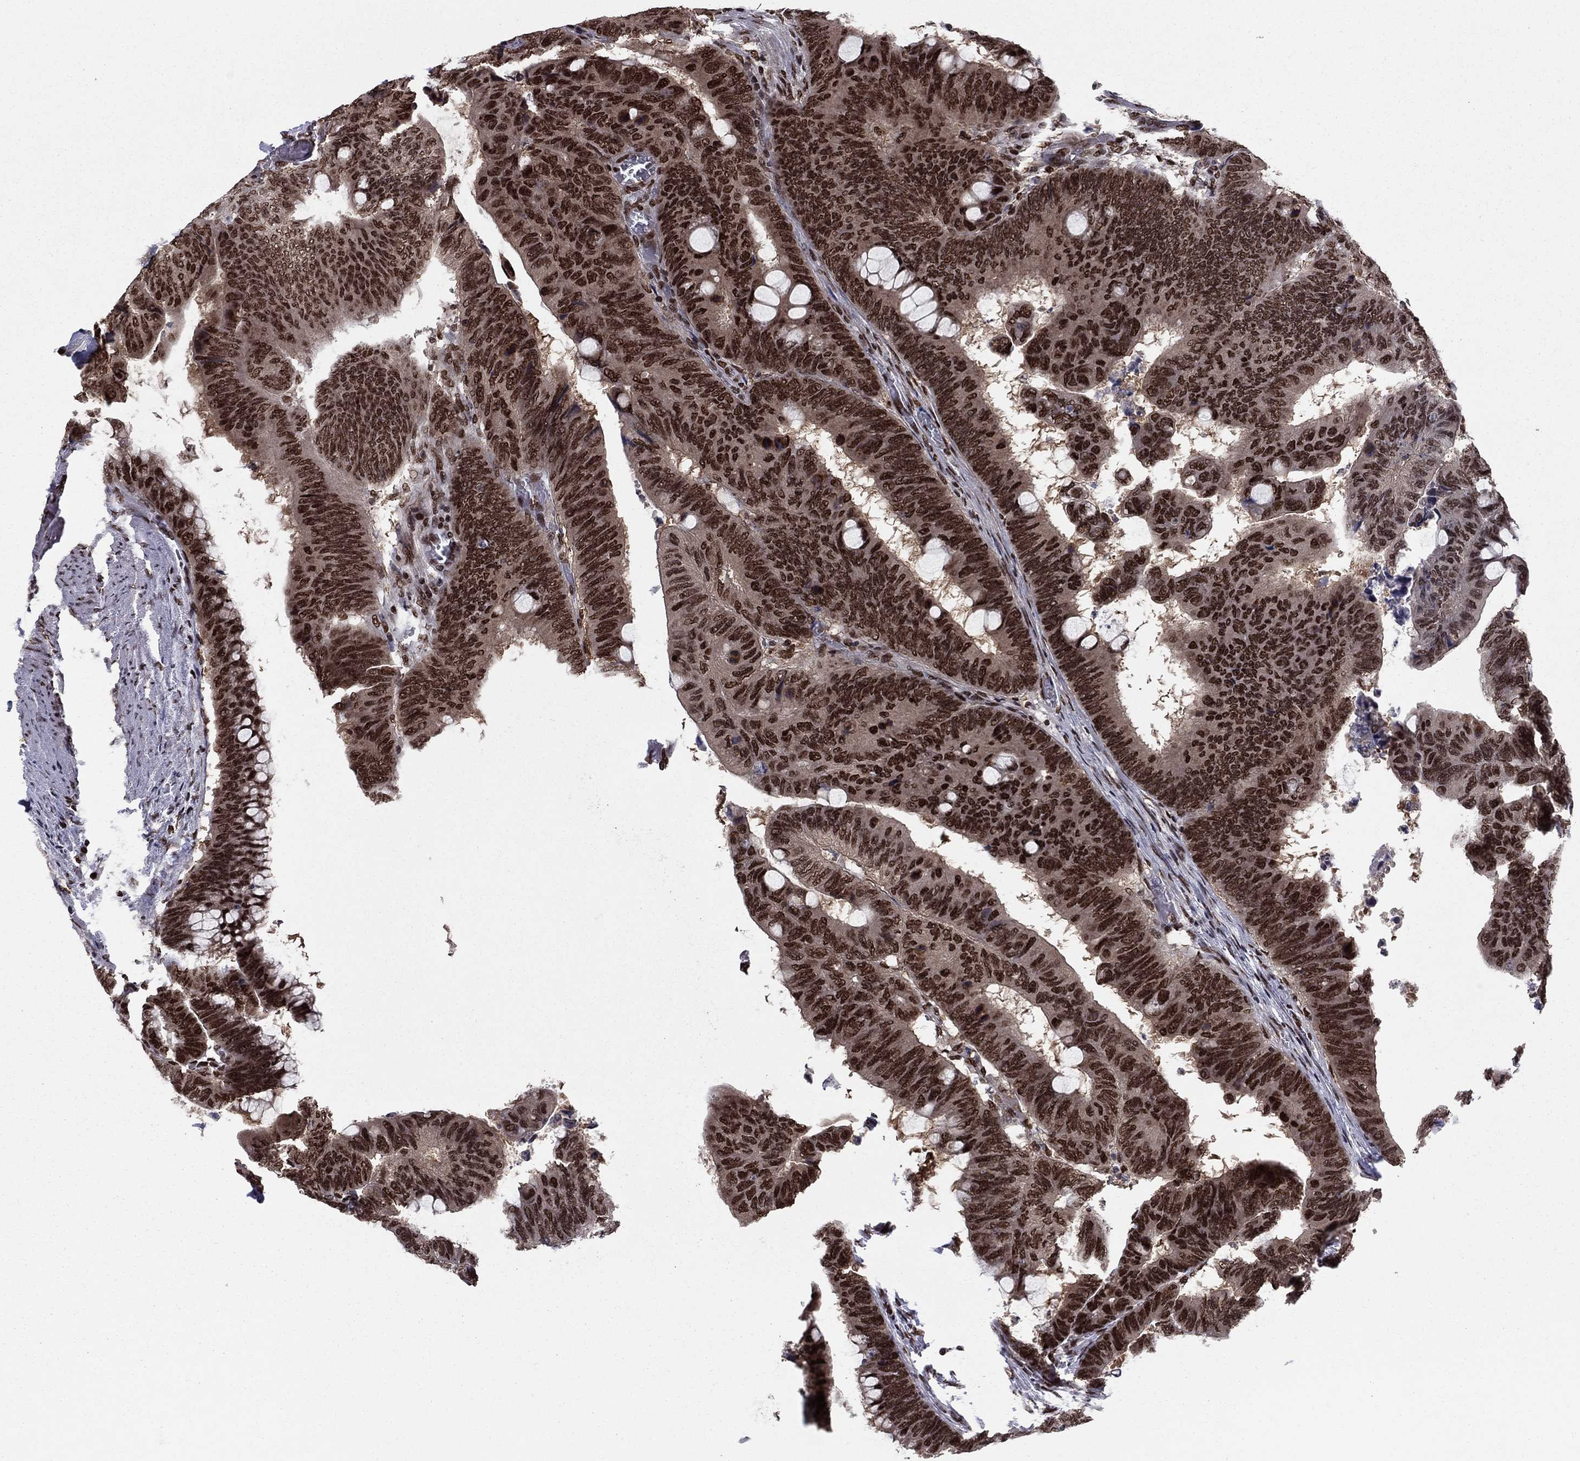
{"staining": {"intensity": "strong", "quantity": "25%-75%", "location": "nuclear"}, "tissue": "colorectal cancer", "cell_type": "Tumor cells", "image_type": "cancer", "snomed": [{"axis": "morphology", "description": "Normal tissue, NOS"}, {"axis": "morphology", "description": "Adenocarcinoma, NOS"}, {"axis": "topography", "description": "Rectum"}, {"axis": "topography", "description": "Peripheral nerve tissue"}], "caption": "There is high levels of strong nuclear staining in tumor cells of colorectal cancer (adenocarcinoma), as demonstrated by immunohistochemical staining (brown color).", "gene": "USP54", "patient": {"sex": "male", "age": 92}}